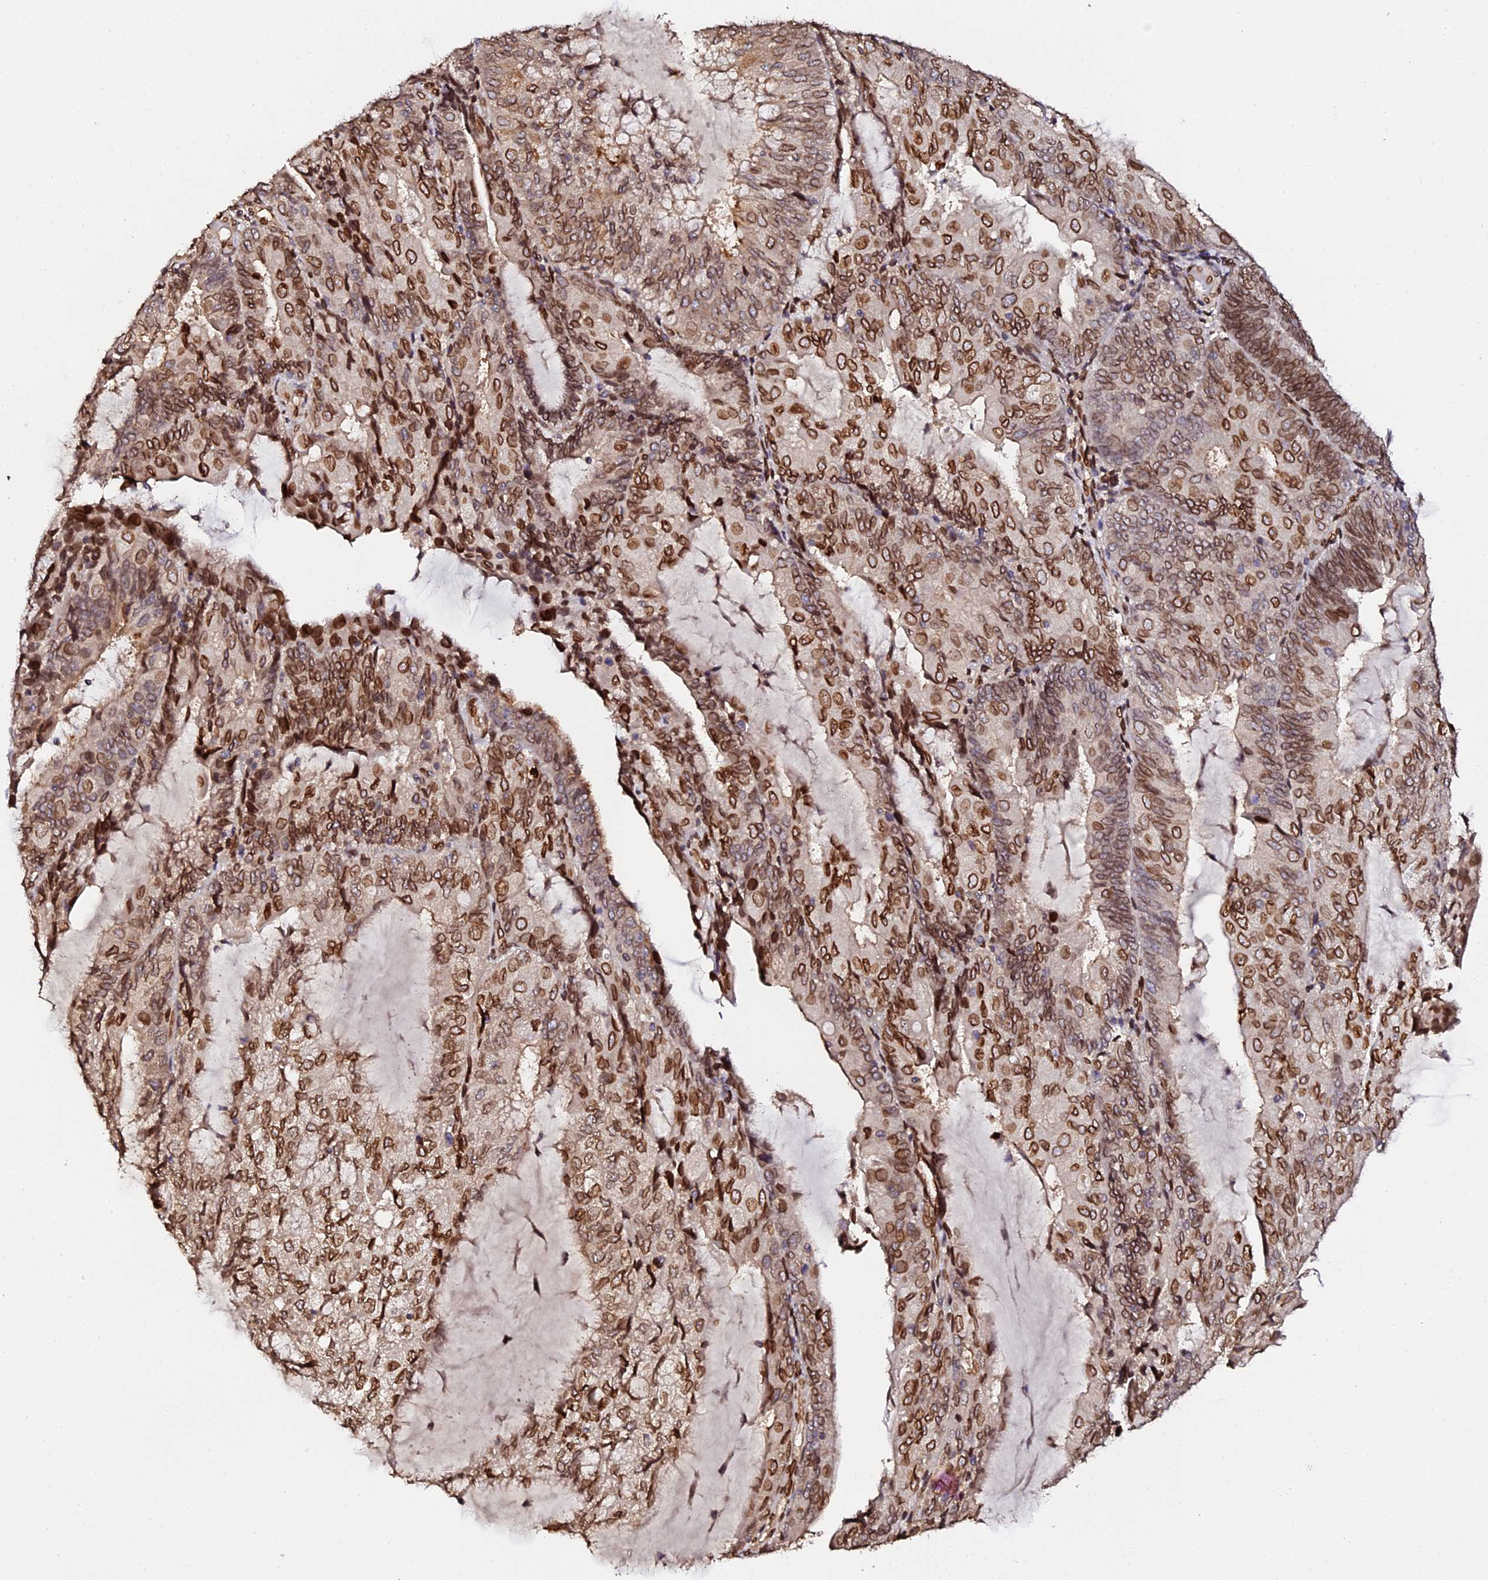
{"staining": {"intensity": "strong", "quantity": ">75%", "location": "cytoplasmic/membranous,nuclear"}, "tissue": "endometrial cancer", "cell_type": "Tumor cells", "image_type": "cancer", "snomed": [{"axis": "morphology", "description": "Adenocarcinoma, NOS"}, {"axis": "topography", "description": "Endometrium"}], "caption": "The immunohistochemical stain highlights strong cytoplasmic/membranous and nuclear positivity in tumor cells of endometrial cancer (adenocarcinoma) tissue. (DAB IHC, brown staining for protein, blue staining for nuclei).", "gene": "ANAPC5", "patient": {"sex": "female", "age": 81}}